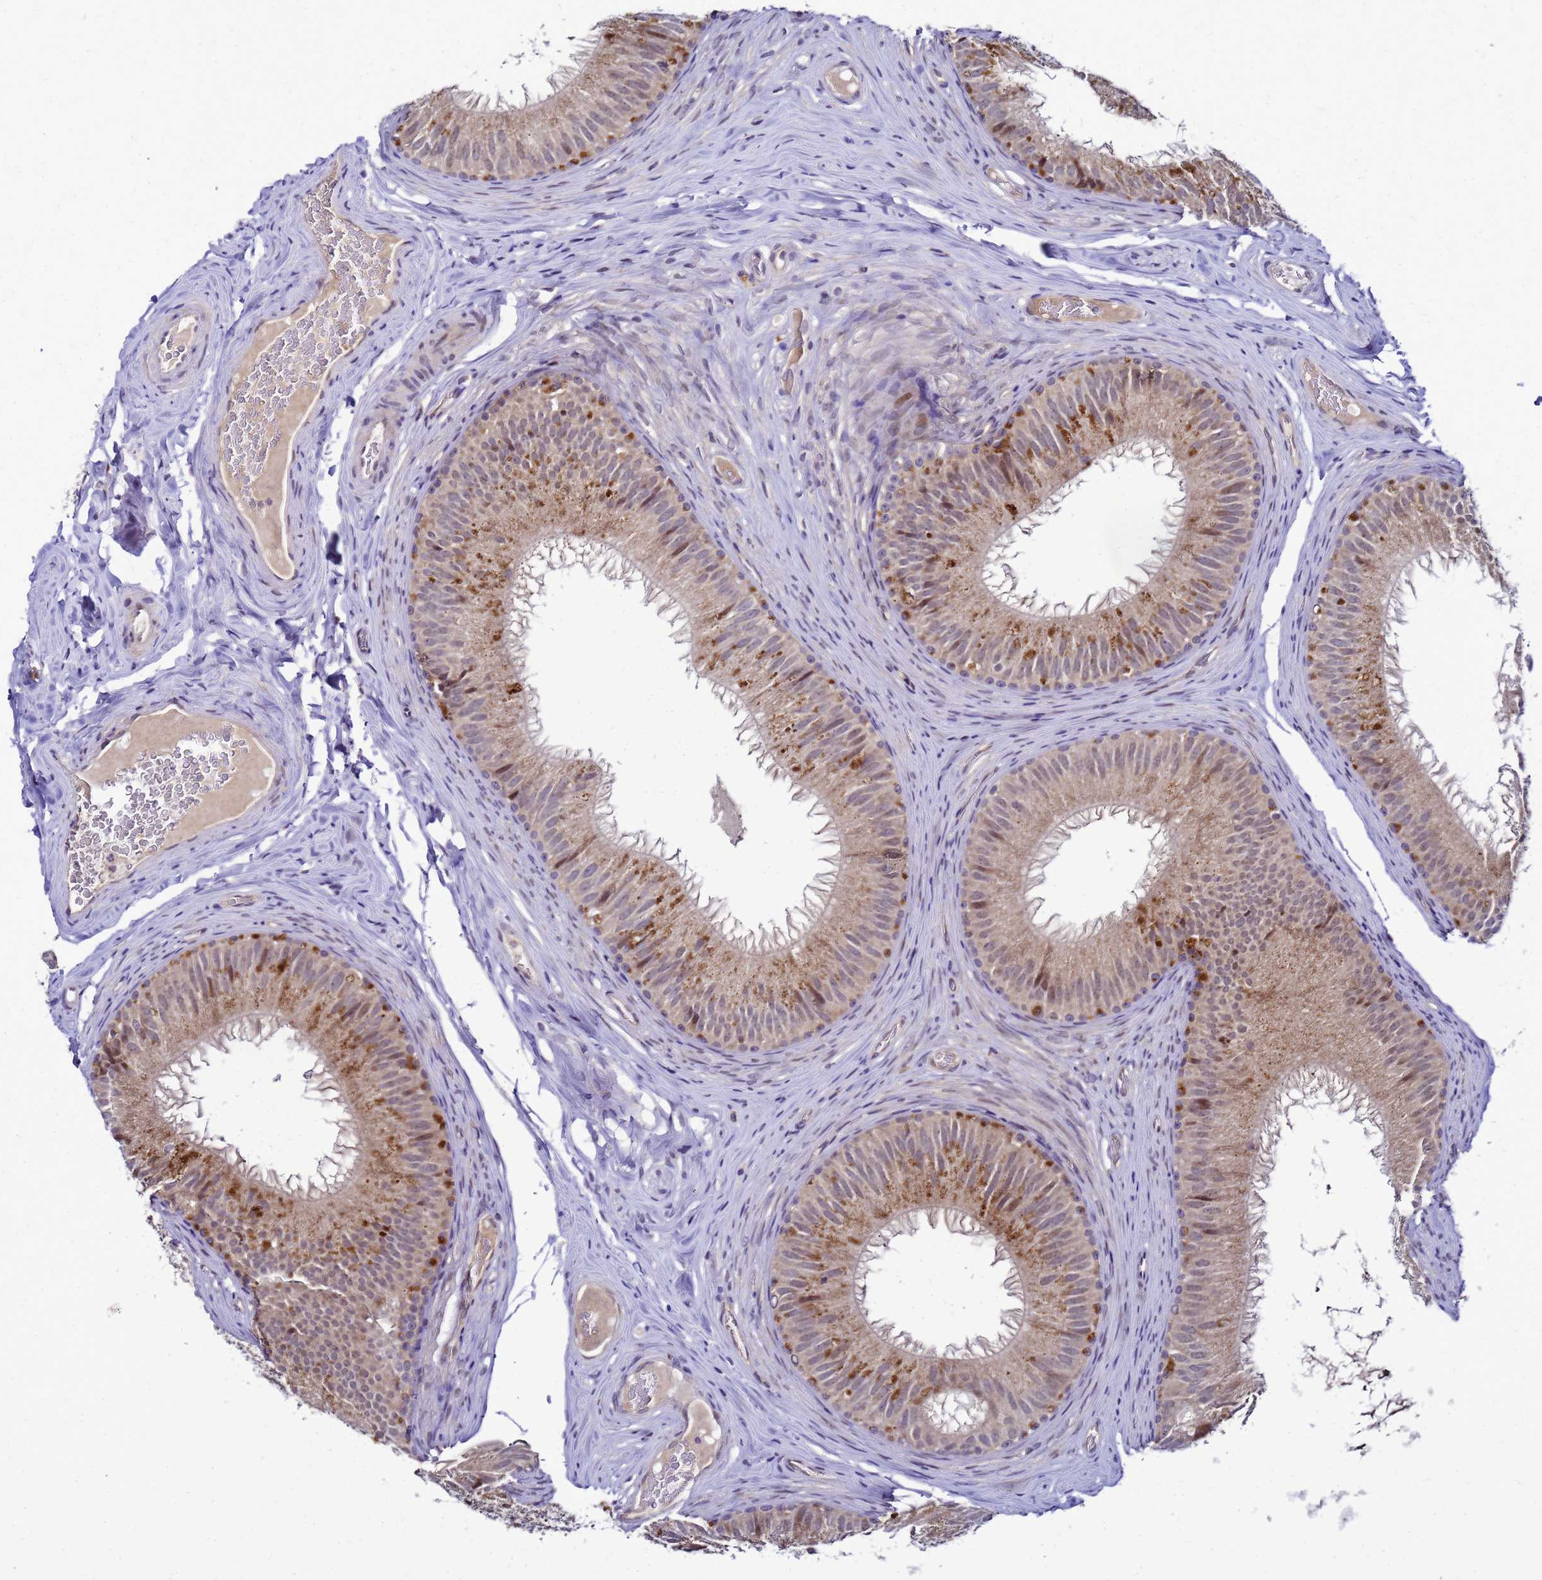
{"staining": {"intensity": "moderate", "quantity": "25%-75%", "location": "cytoplasmic/membranous"}, "tissue": "epididymis", "cell_type": "Glandular cells", "image_type": "normal", "snomed": [{"axis": "morphology", "description": "Normal tissue, NOS"}, {"axis": "topography", "description": "Epididymis"}], "caption": "High-power microscopy captured an immunohistochemistry image of normal epididymis, revealing moderate cytoplasmic/membranous expression in approximately 25%-75% of glandular cells.", "gene": "SAT1", "patient": {"sex": "male", "age": 34}}